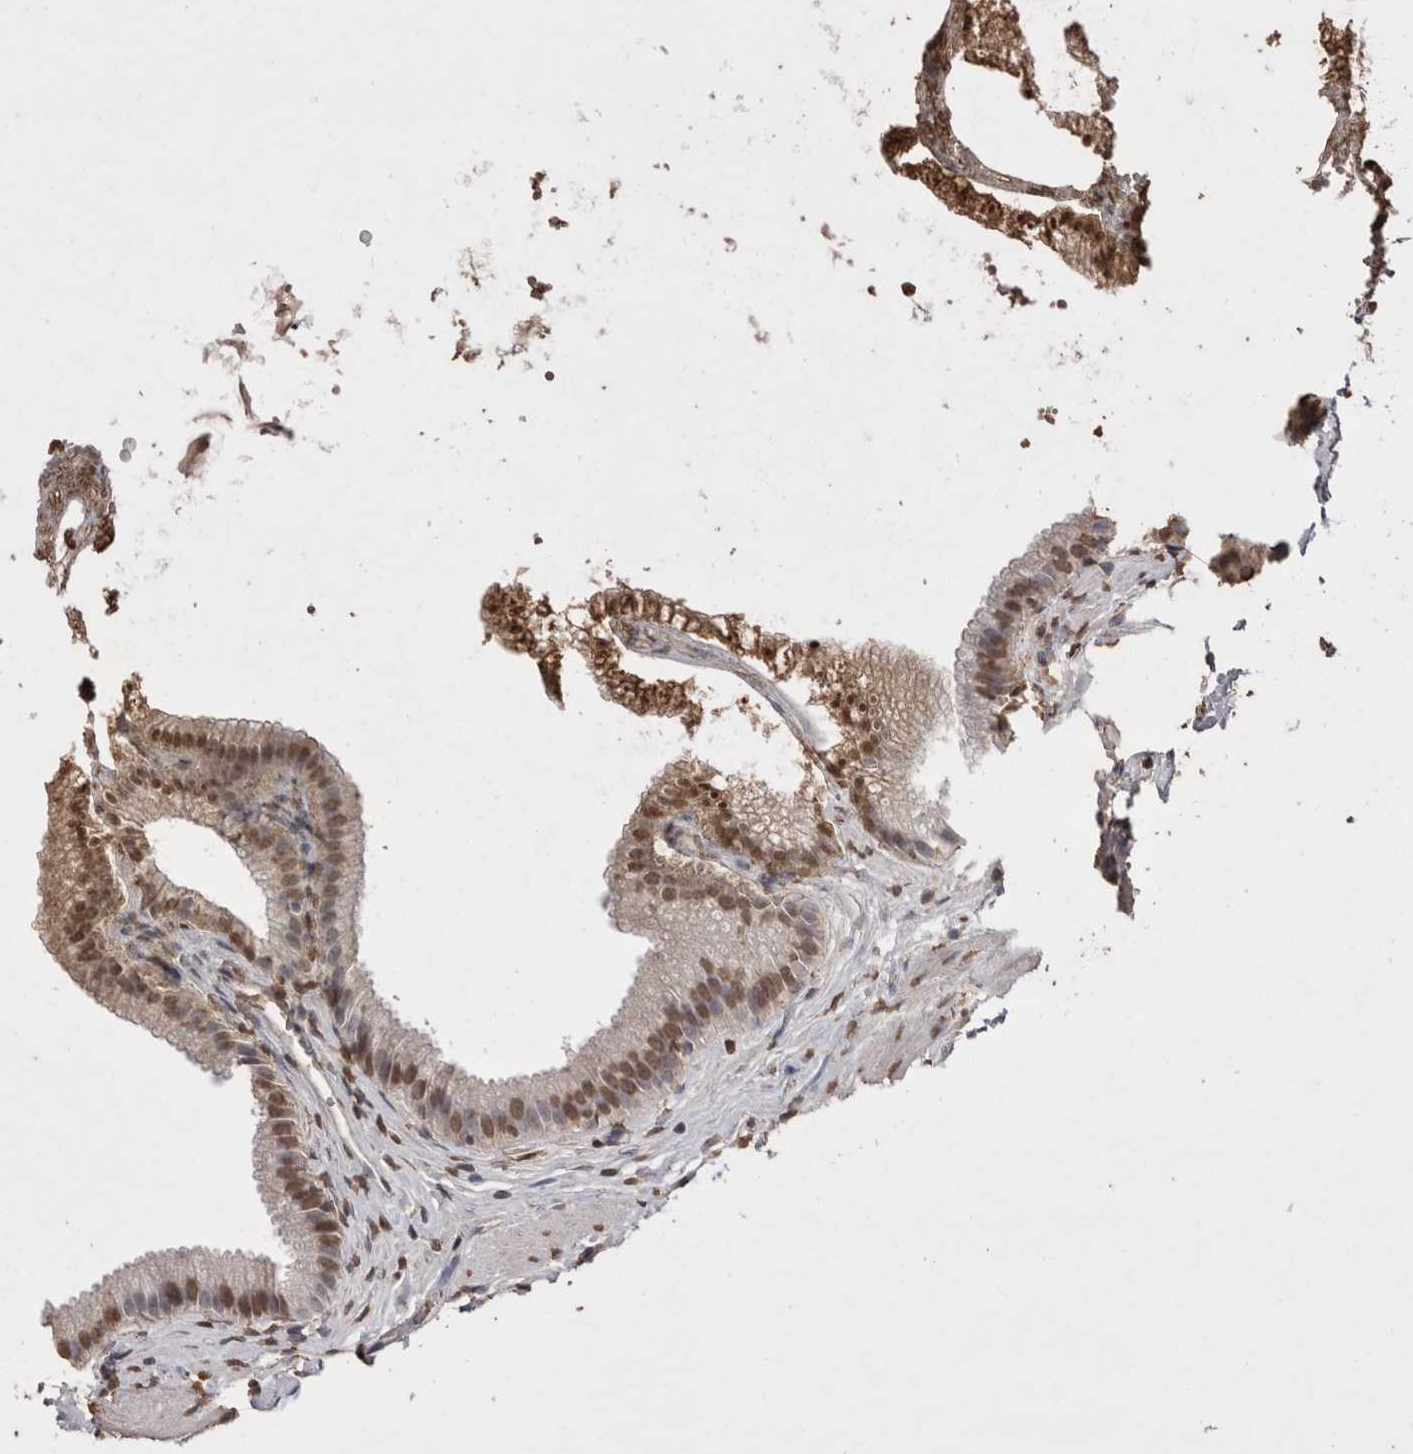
{"staining": {"intensity": "strong", "quantity": ">75%", "location": "nuclear"}, "tissue": "gallbladder", "cell_type": "Glandular cells", "image_type": "normal", "snomed": [{"axis": "morphology", "description": "Normal tissue, NOS"}, {"axis": "topography", "description": "Gallbladder"}], "caption": "There is high levels of strong nuclear positivity in glandular cells of unremarkable gallbladder, as demonstrated by immunohistochemical staining (brown color).", "gene": "POU5F1", "patient": {"sex": "male", "age": 38}}